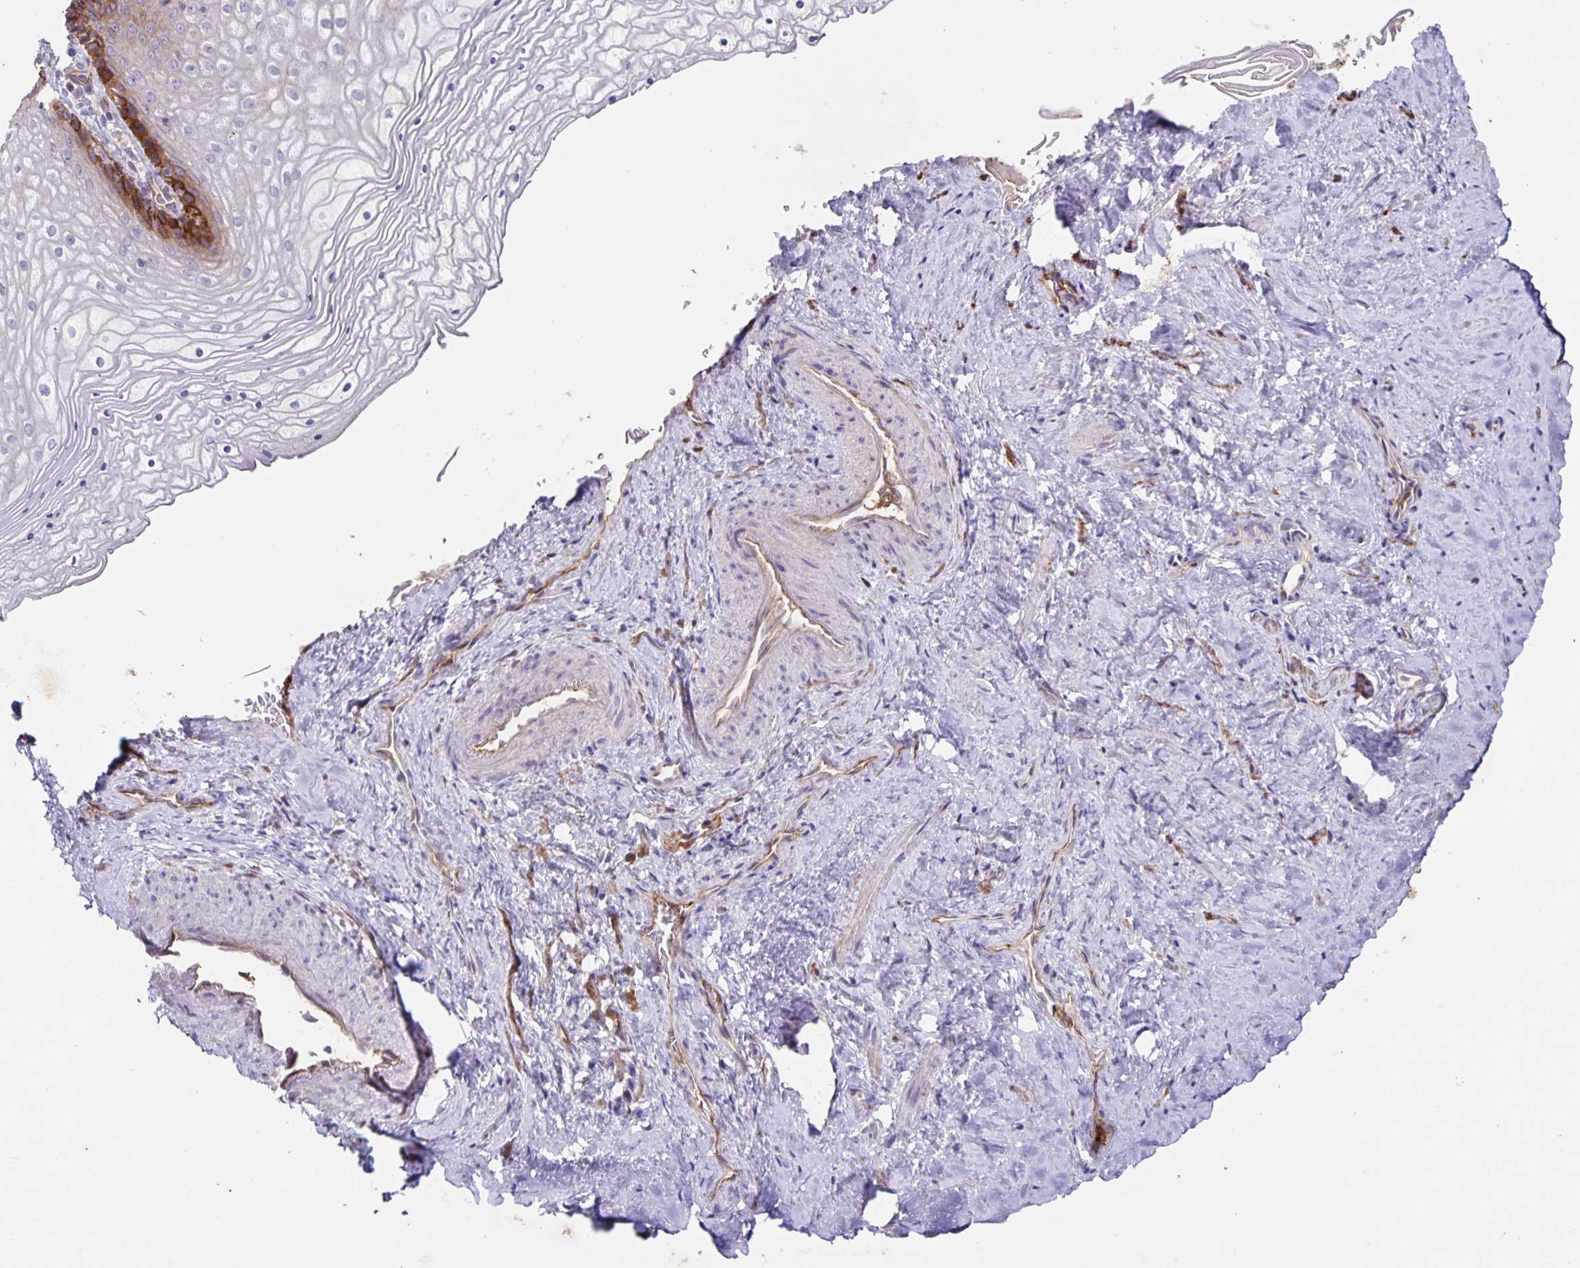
{"staining": {"intensity": "strong", "quantity": "<25%", "location": "cytoplasmic/membranous"}, "tissue": "vagina", "cell_type": "Squamous epithelial cells", "image_type": "normal", "snomed": [{"axis": "morphology", "description": "Normal tissue, NOS"}, {"axis": "topography", "description": "Vagina"}], "caption": "IHC (DAB (3,3'-diaminobenzidine)) staining of normal human vagina exhibits strong cytoplasmic/membranous protein positivity in approximately <25% of squamous epithelial cells. Immunohistochemistry stains the protein in brown and the nuclei are stained blue.", "gene": "ITGA2", "patient": {"sex": "female", "age": 45}}